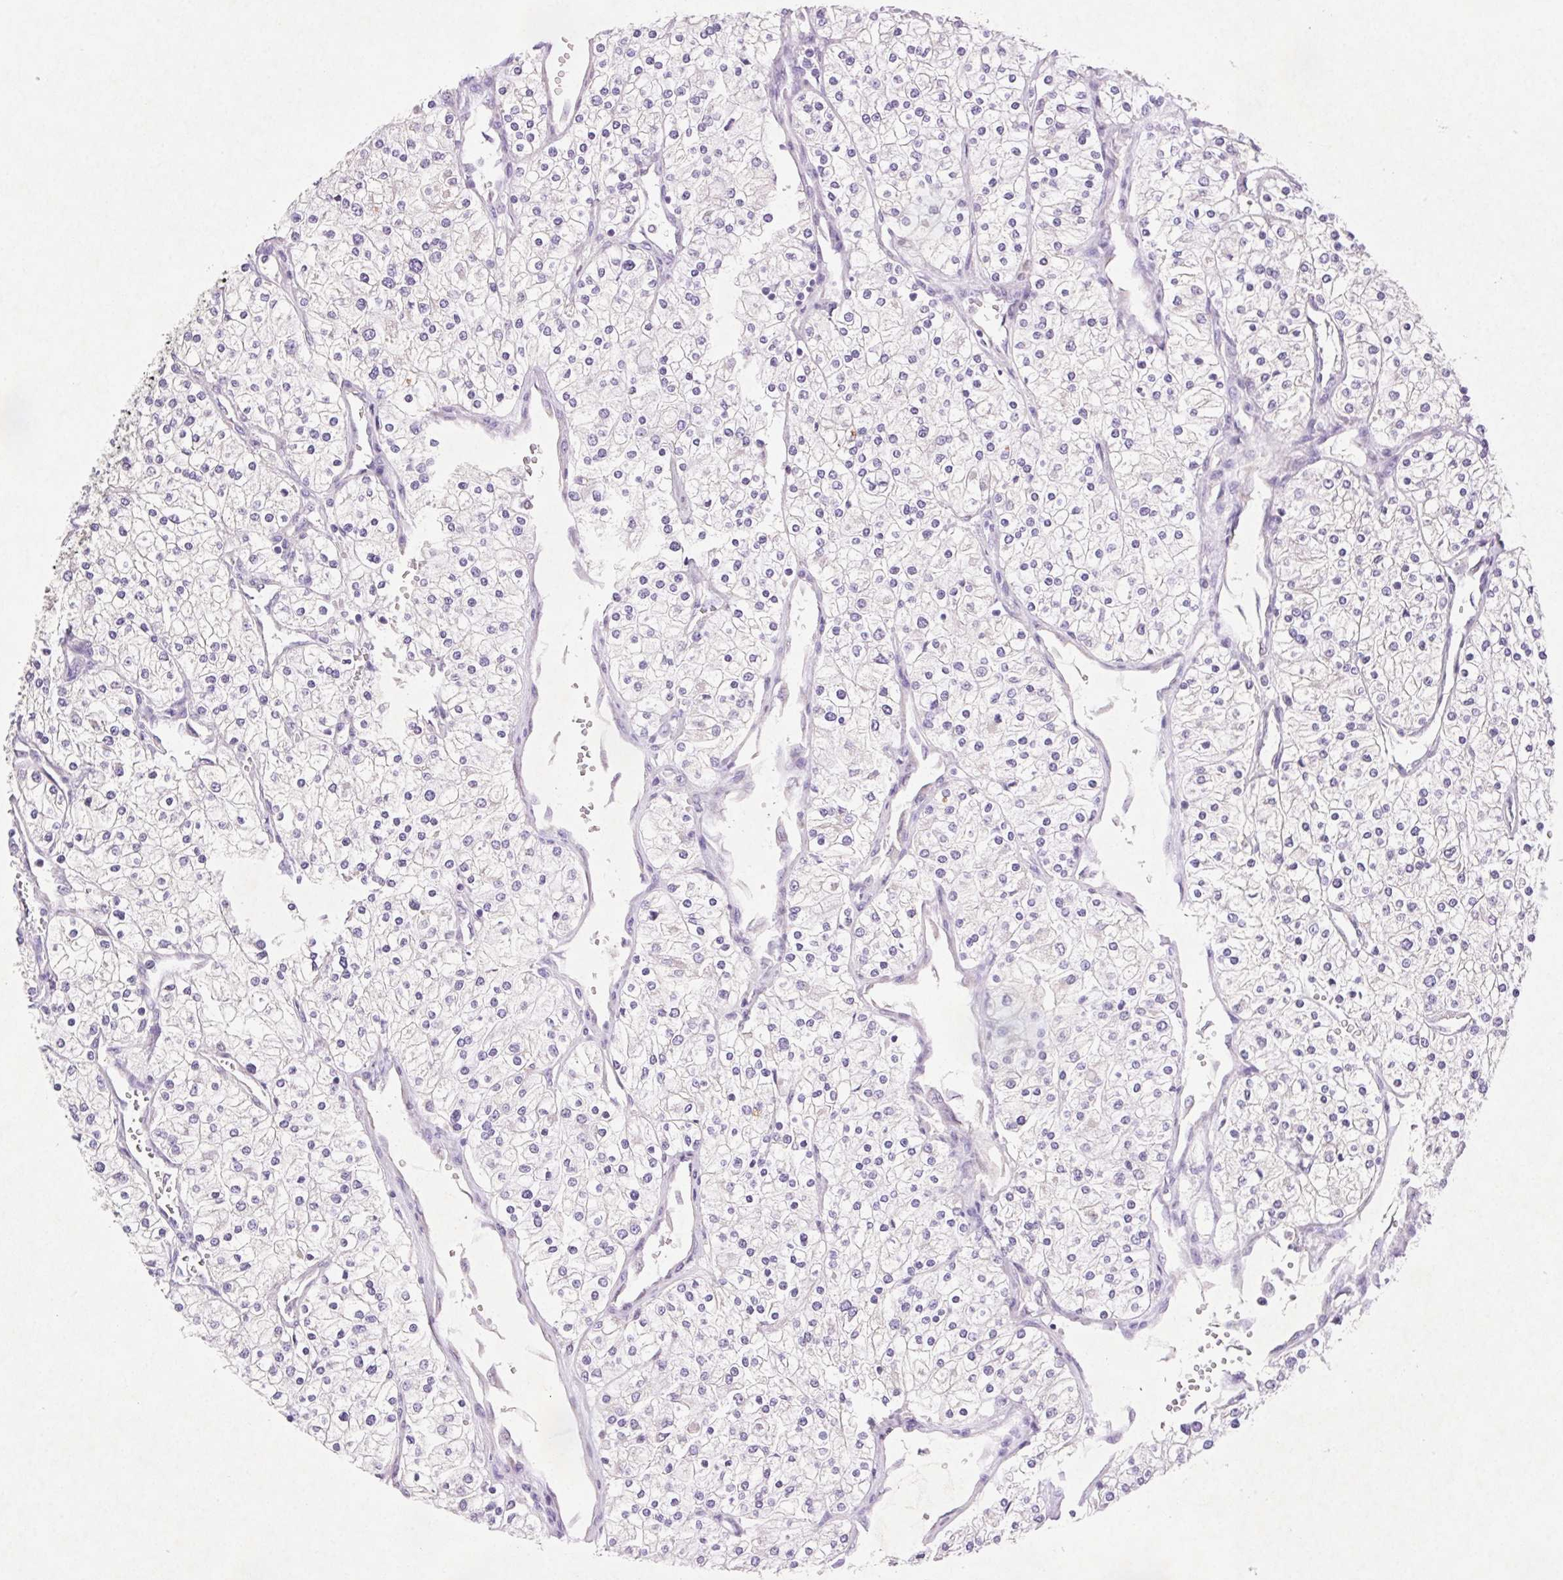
{"staining": {"intensity": "negative", "quantity": "none", "location": "none"}, "tissue": "renal cancer", "cell_type": "Tumor cells", "image_type": "cancer", "snomed": [{"axis": "morphology", "description": "Adenocarcinoma, NOS"}, {"axis": "topography", "description": "Kidney"}], "caption": "Immunohistochemical staining of human renal cancer exhibits no significant staining in tumor cells.", "gene": "ARHGAP11B", "patient": {"sex": "male", "age": 80}}